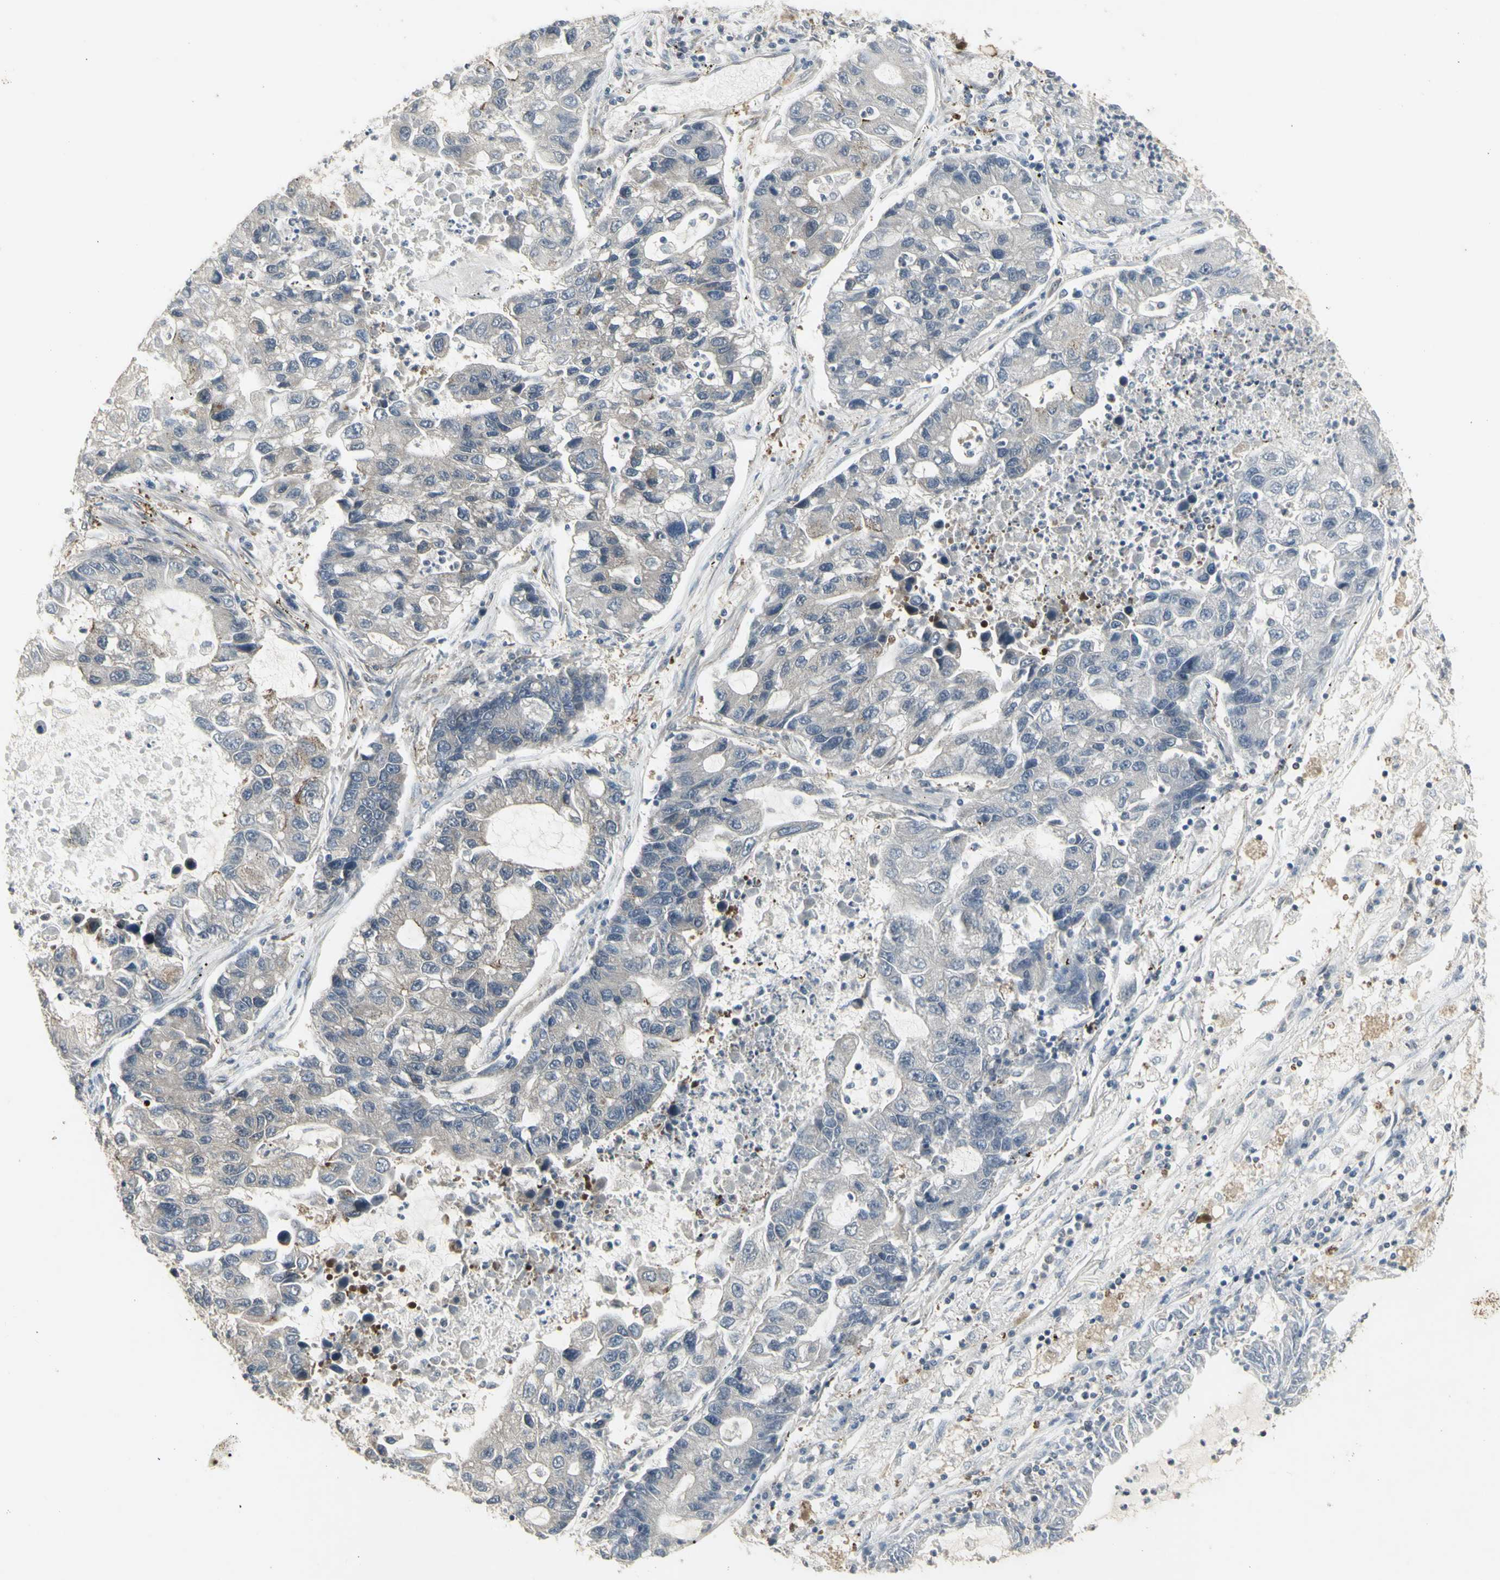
{"staining": {"intensity": "negative", "quantity": "none", "location": "none"}, "tissue": "lung cancer", "cell_type": "Tumor cells", "image_type": "cancer", "snomed": [{"axis": "morphology", "description": "Adenocarcinoma, NOS"}, {"axis": "topography", "description": "Lung"}], "caption": "DAB (3,3'-diaminobenzidine) immunohistochemical staining of human lung cancer (adenocarcinoma) shows no significant positivity in tumor cells. (Brightfield microscopy of DAB (3,3'-diaminobenzidine) IHC at high magnification).", "gene": "CHURC1-FNTB", "patient": {"sex": "female", "age": 51}}